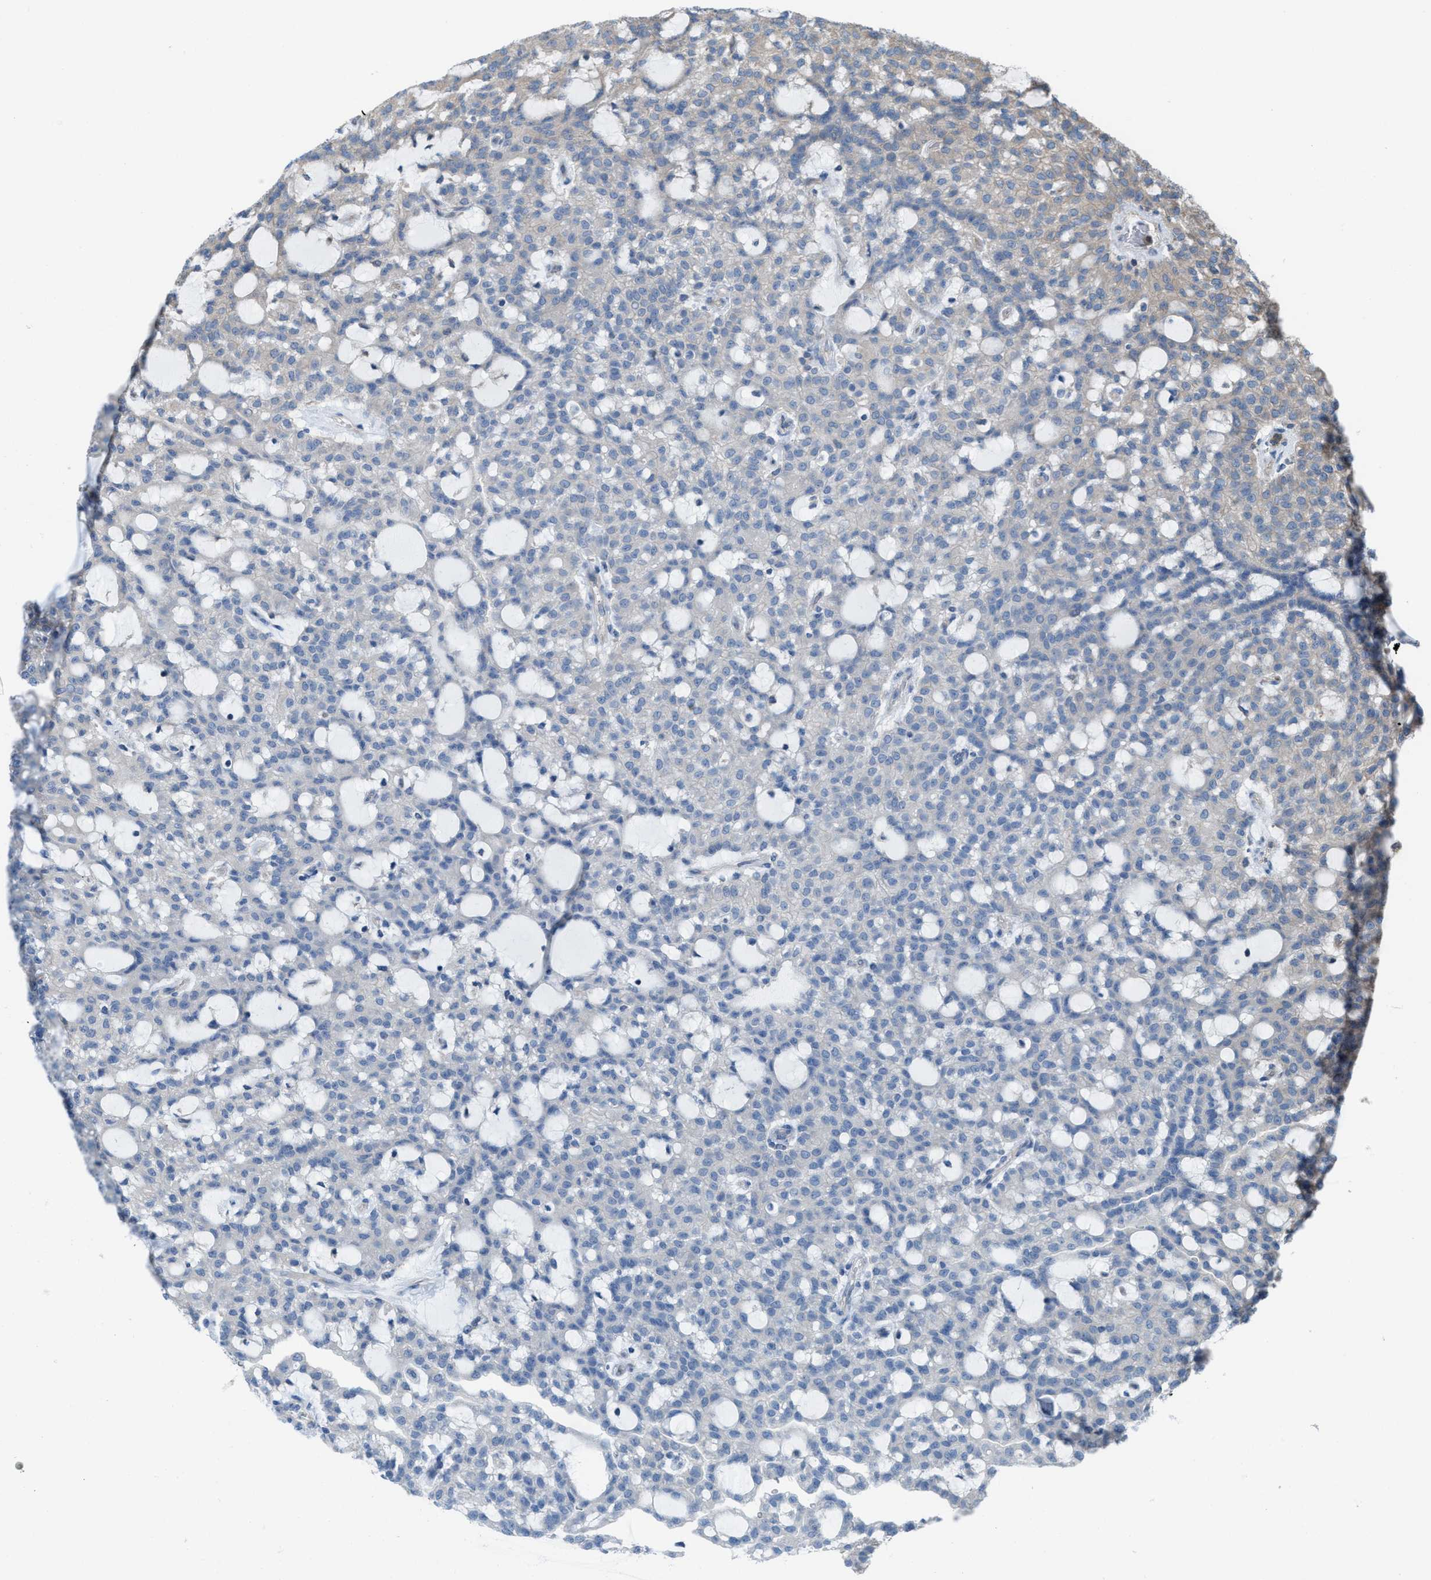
{"staining": {"intensity": "negative", "quantity": "none", "location": "none"}, "tissue": "renal cancer", "cell_type": "Tumor cells", "image_type": "cancer", "snomed": [{"axis": "morphology", "description": "Adenocarcinoma, NOS"}, {"axis": "topography", "description": "Kidney"}], "caption": "Tumor cells are negative for protein expression in human renal adenocarcinoma.", "gene": "PLAA", "patient": {"sex": "male", "age": 63}}